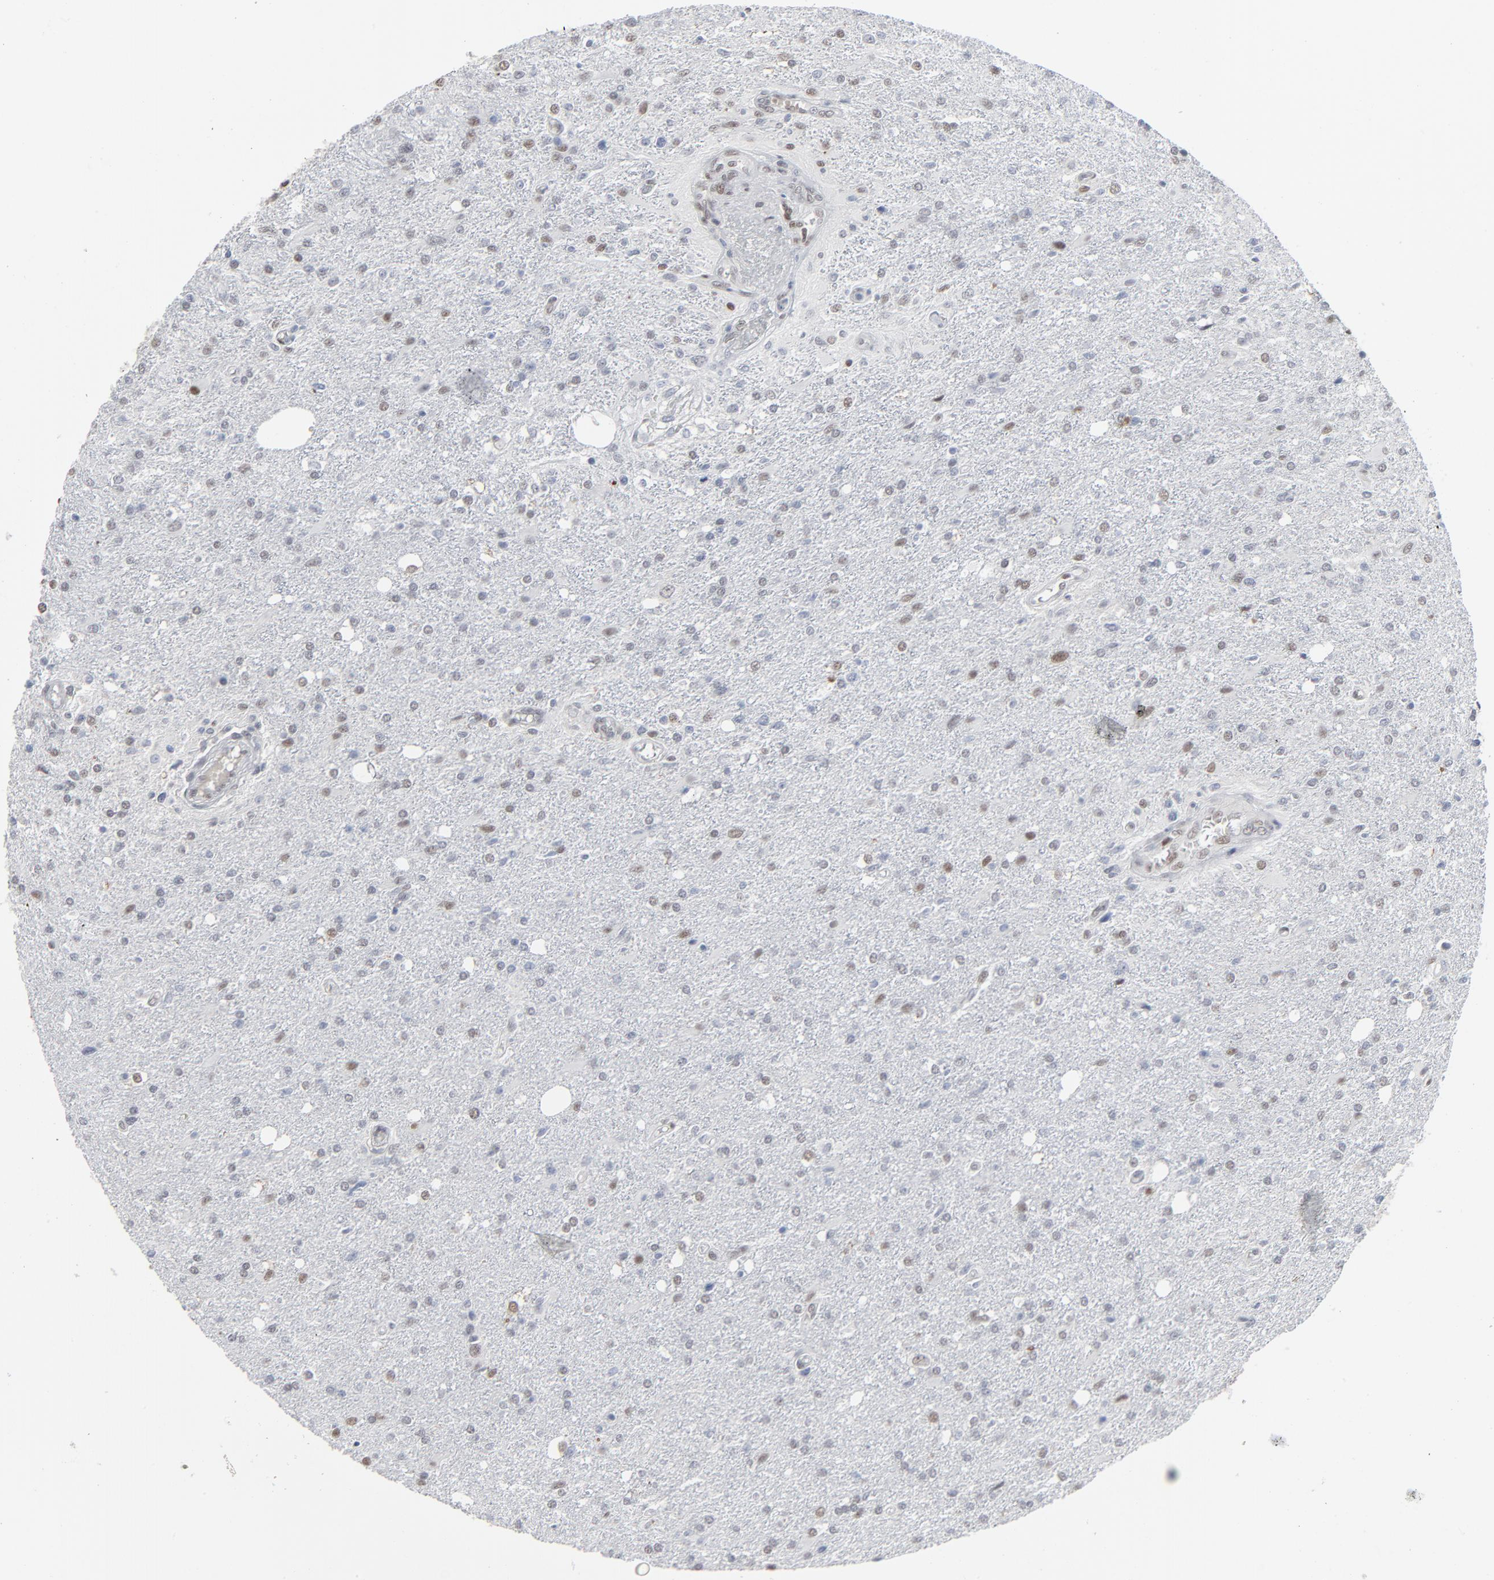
{"staining": {"intensity": "weak", "quantity": "<25%", "location": "nuclear"}, "tissue": "glioma", "cell_type": "Tumor cells", "image_type": "cancer", "snomed": [{"axis": "morphology", "description": "Glioma, malignant, High grade"}, {"axis": "topography", "description": "Cerebral cortex"}], "caption": "Immunohistochemical staining of human glioma demonstrates no significant staining in tumor cells.", "gene": "ATF7", "patient": {"sex": "male", "age": 76}}